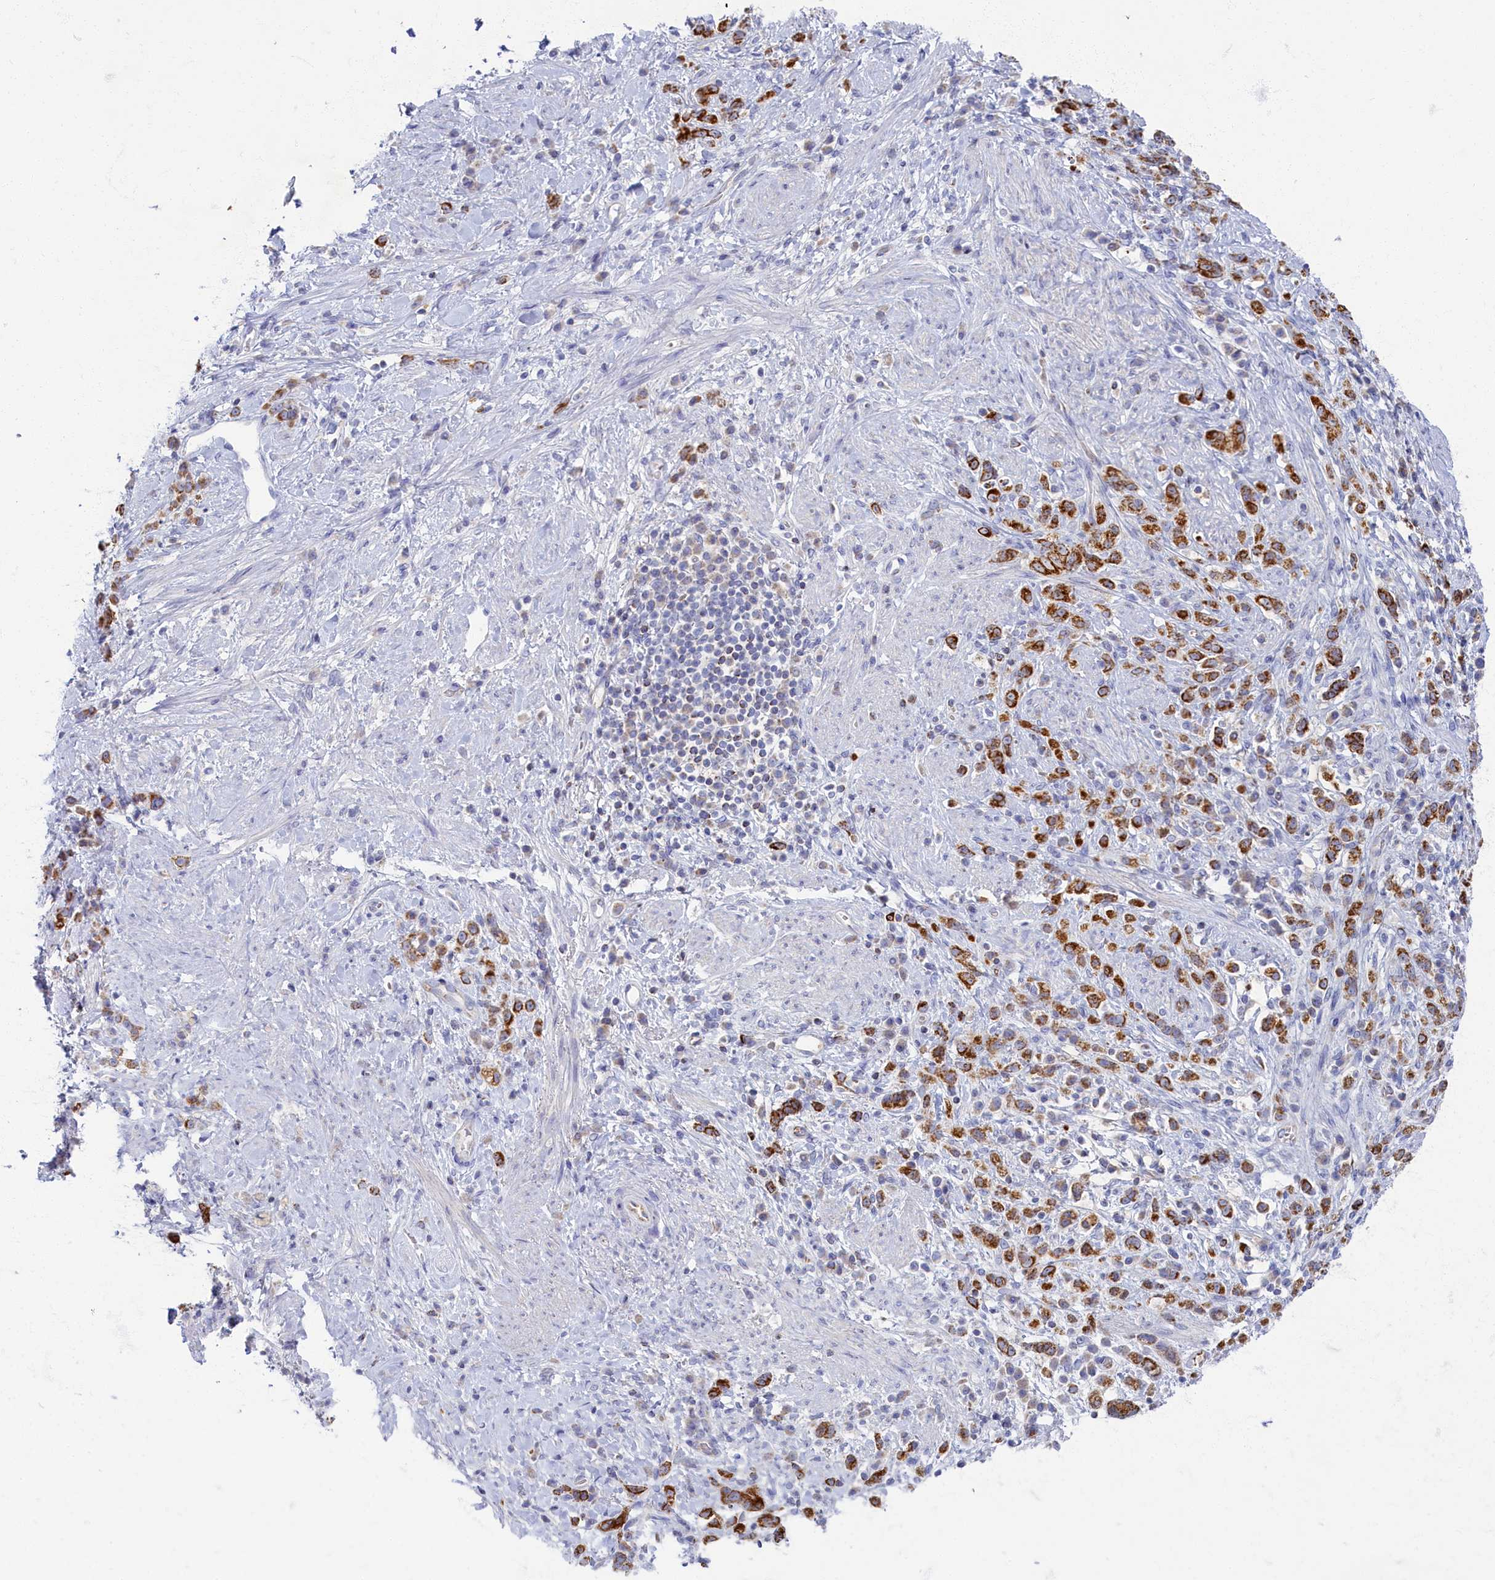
{"staining": {"intensity": "strong", "quantity": ">75%", "location": "cytoplasmic/membranous"}, "tissue": "stomach cancer", "cell_type": "Tumor cells", "image_type": "cancer", "snomed": [{"axis": "morphology", "description": "Adenocarcinoma, NOS"}, {"axis": "topography", "description": "Stomach"}], "caption": "Human stomach adenocarcinoma stained for a protein (brown) exhibits strong cytoplasmic/membranous positive expression in about >75% of tumor cells.", "gene": "OCIAD2", "patient": {"sex": "female", "age": 60}}